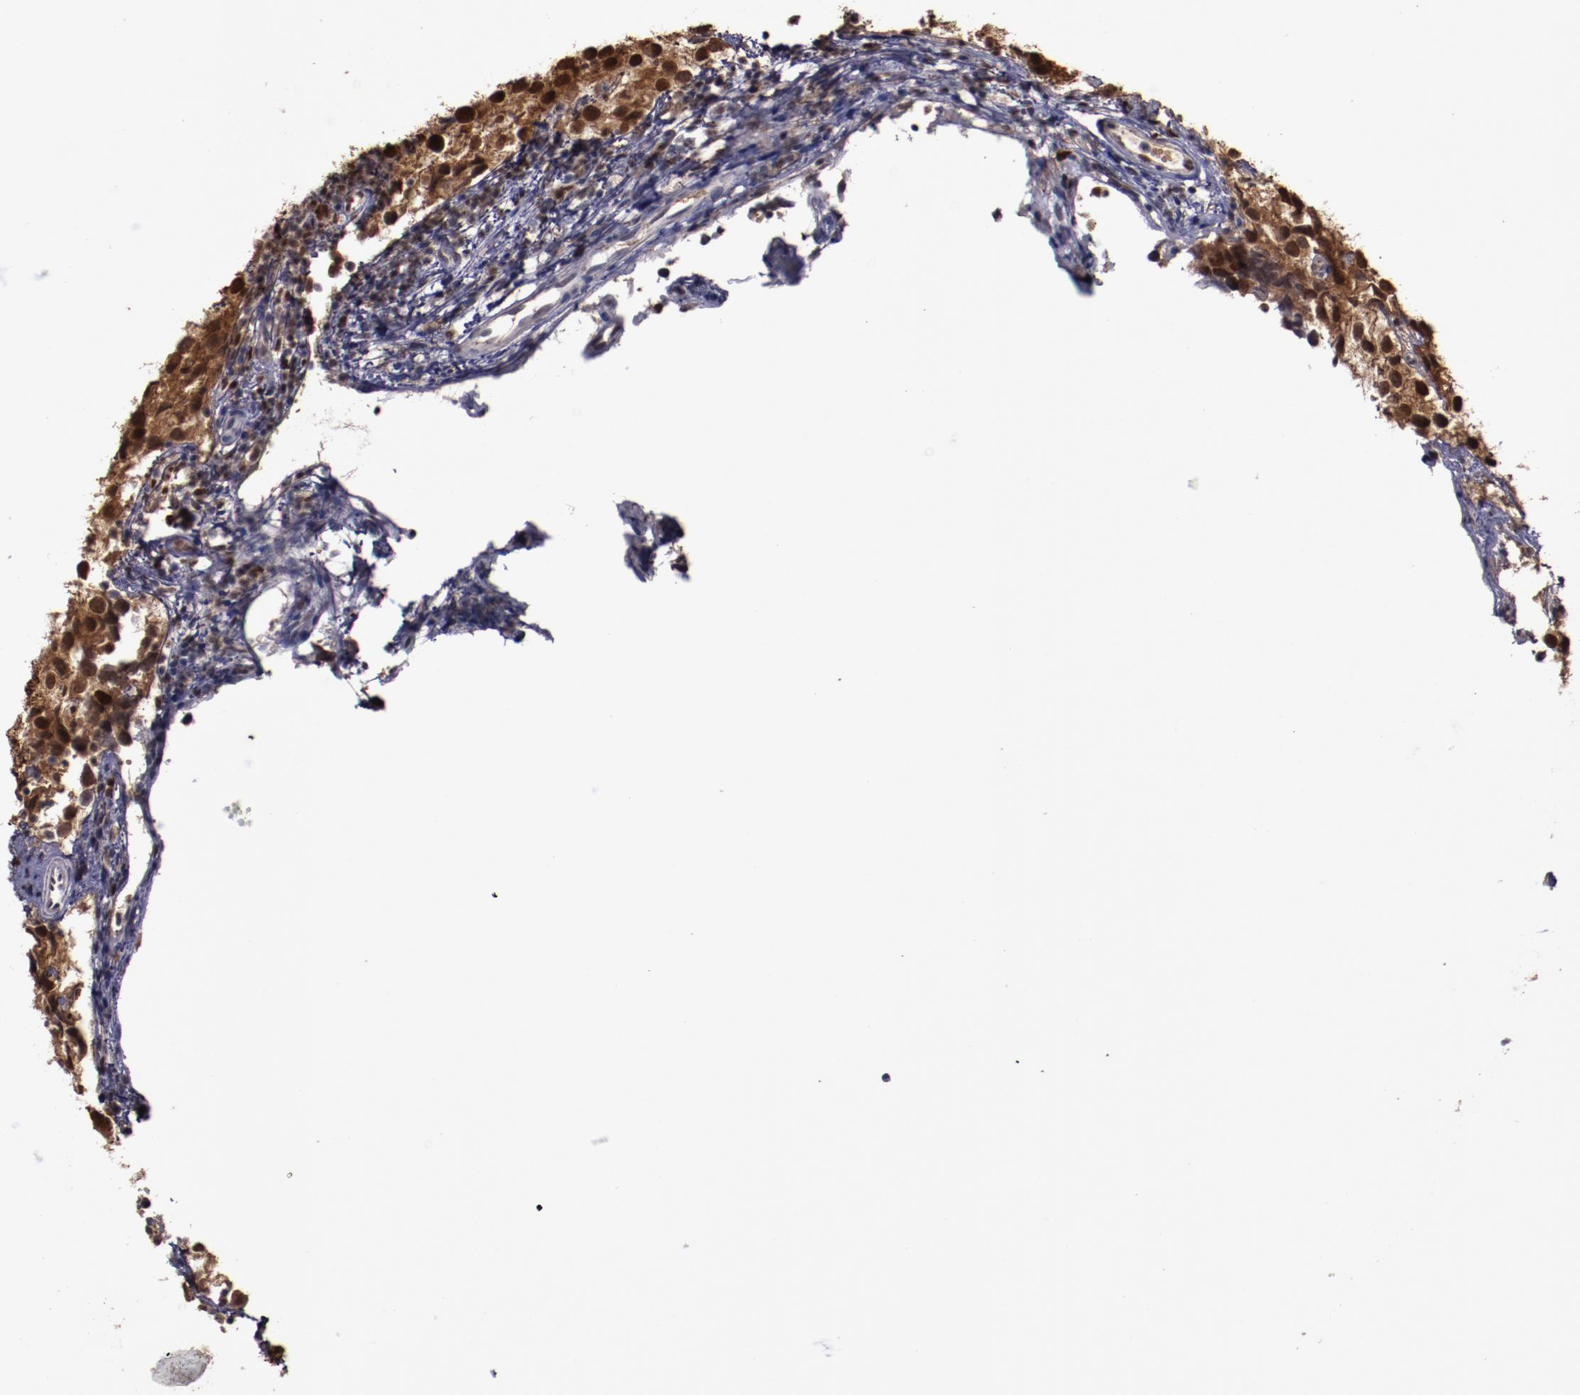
{"staining": {"intensity": "strong", "quantity": ">75%", "location": "cytoplasmic/membranous,nuclear"}, "tissue": "testis cancer", "cell_type": "Tumor cells", "image_type": "cancer", "snomed": [{"axis": "morphology", "description": "Seminoma, NOS"}, {"axis": "topography", "description": "Testis"}], "caption": "An image of seminoma (testis) stained for a protein displays strong cytoplasmic/membranous and nuclear brown staining in tumor cells.", "gene": "CHEK2", "patient": {"sex": "male", "age": 39}}